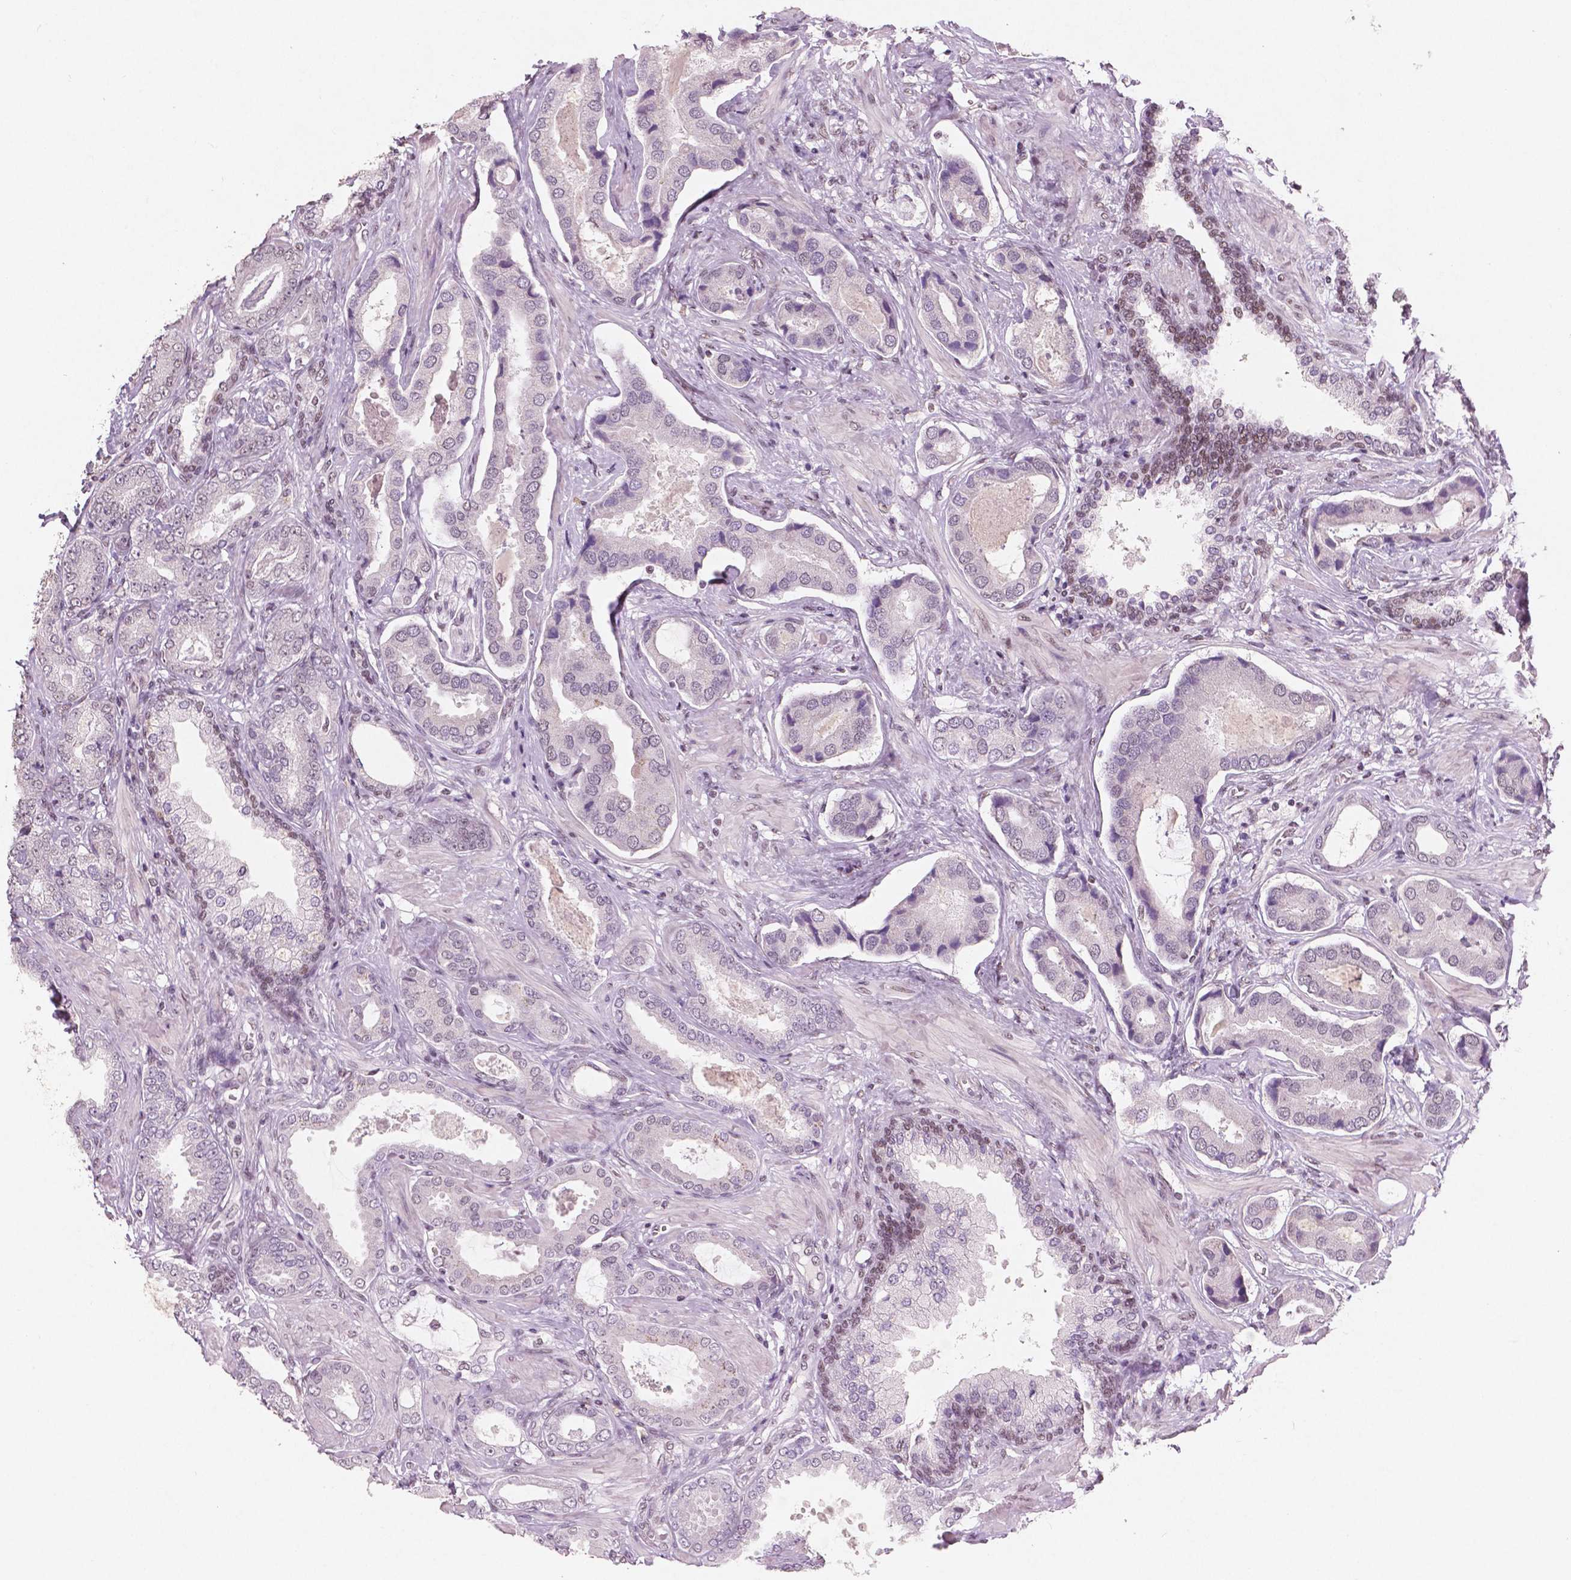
{"staining": {"intensity": "negative", "quantity": "none", "location": "none"}, "tissue": "prostate cancer", "cell_type": "Tumor cells", "image_type": "cancer", "snomed": [{"axis": "morphology", "description": "Adenocarcinoma, NOS"}, {"axis": "topography", "description": "Prostate"}], "caption": "The micrograph reveals no staining of tumor cells in adenocarcinoma (prostate).", "gene": "BRD4", "patient": {"sex": "male", "age": 64}}